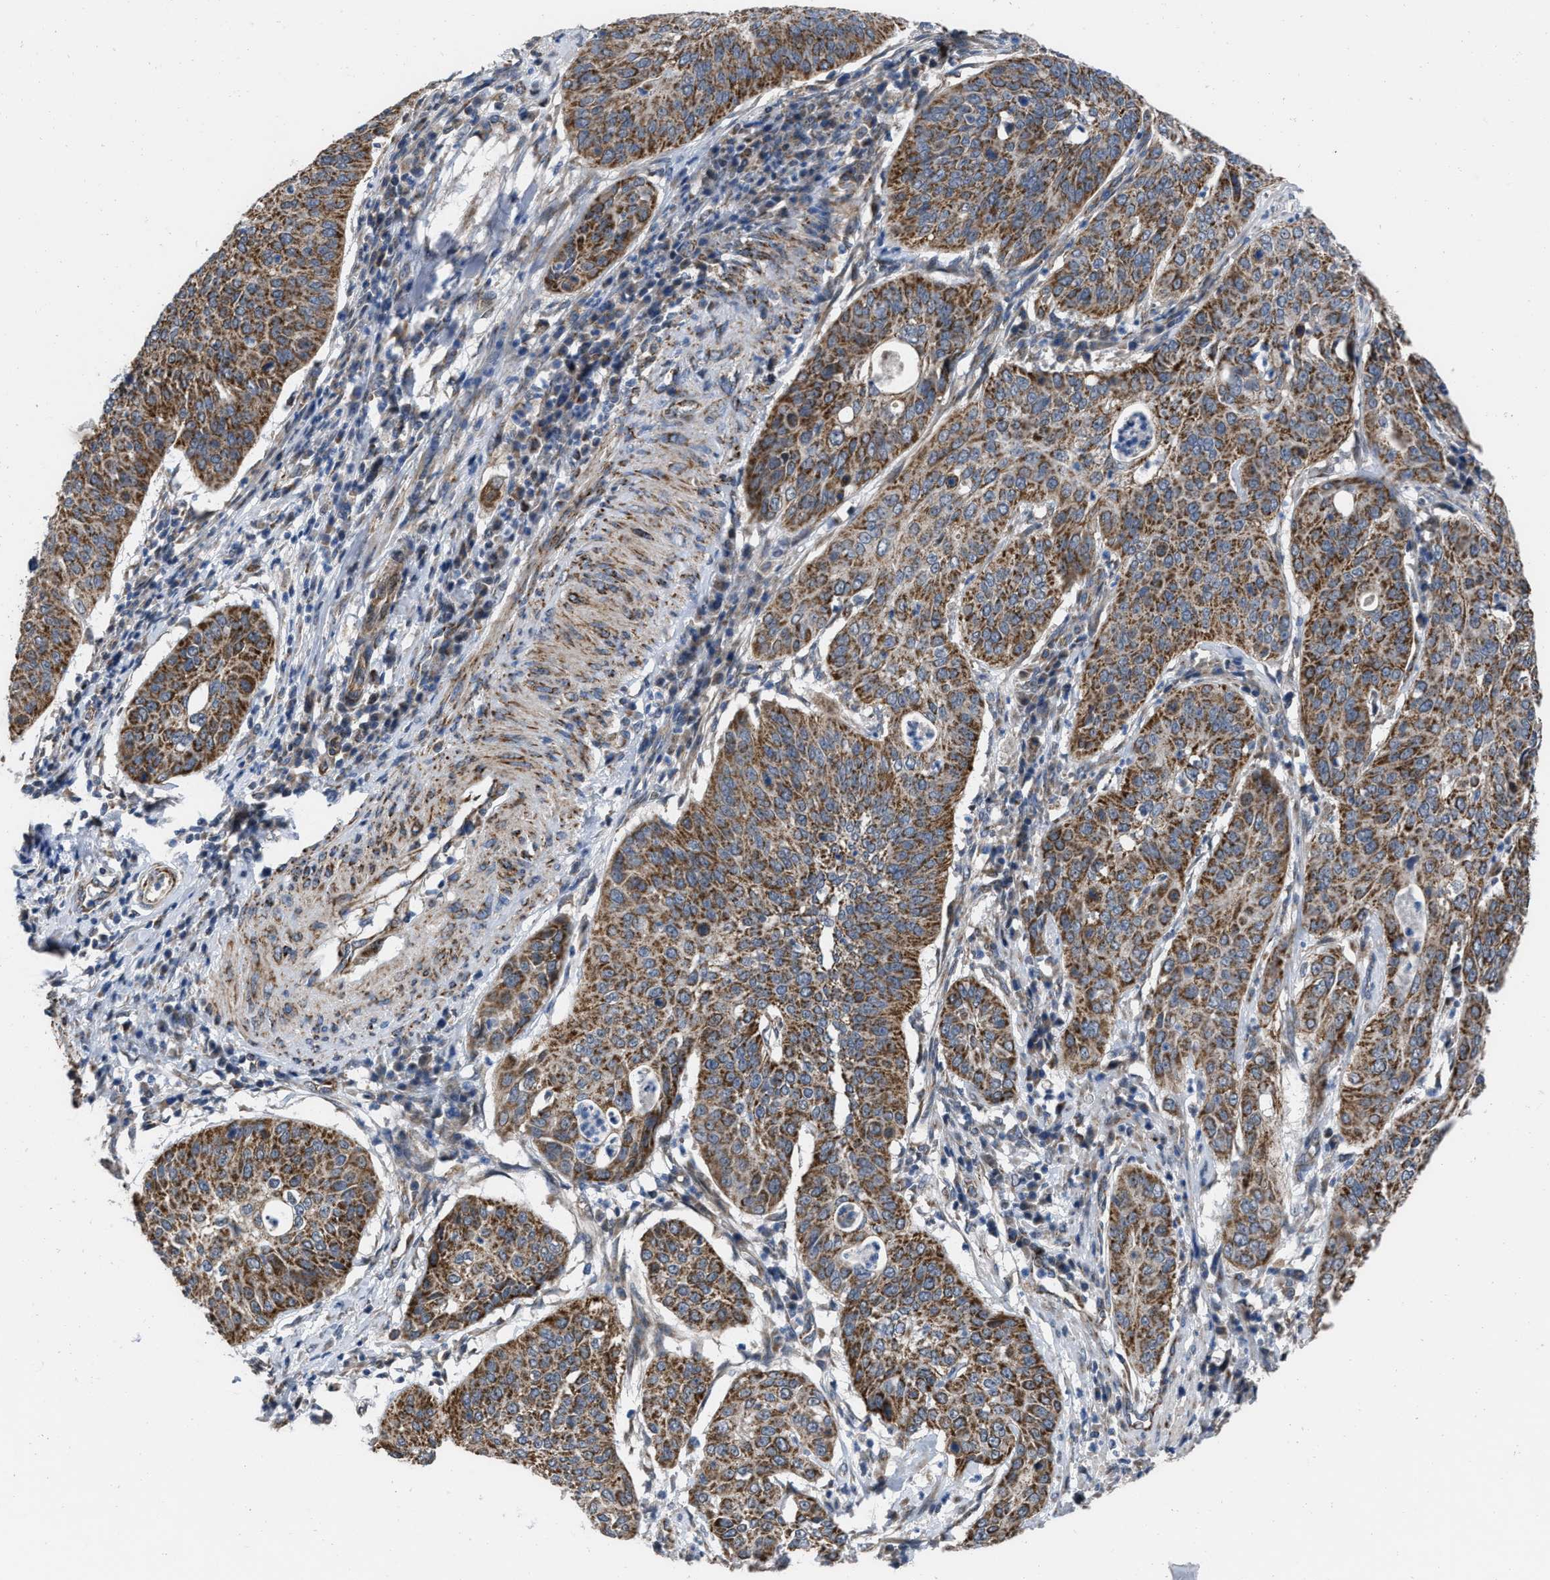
{"staining": {"intensity": "strong", "quantity": ">75%", "location": "cytoplasmic/membranous"}, "tissue": "cervical cancer", "cell_type": "Tumor cells", "image_type": "cancer", "snomed": [{"axis": "morphology", "description": "Normal tissue, NOS"}, {"axis": "morphology", "description": "Squamous cell carcinoma, NOS"}, {"axis": "topography", "description": "Cervix"}], "caption": "Cervical squamous cell carcinoma was stained to show a protein in brown. There is high levels of strong cytoplasmic/membranous staining in about >75% of tumor cells.", "gene": "AKAP1", "patient": {"sex": "female", "age": 39}}